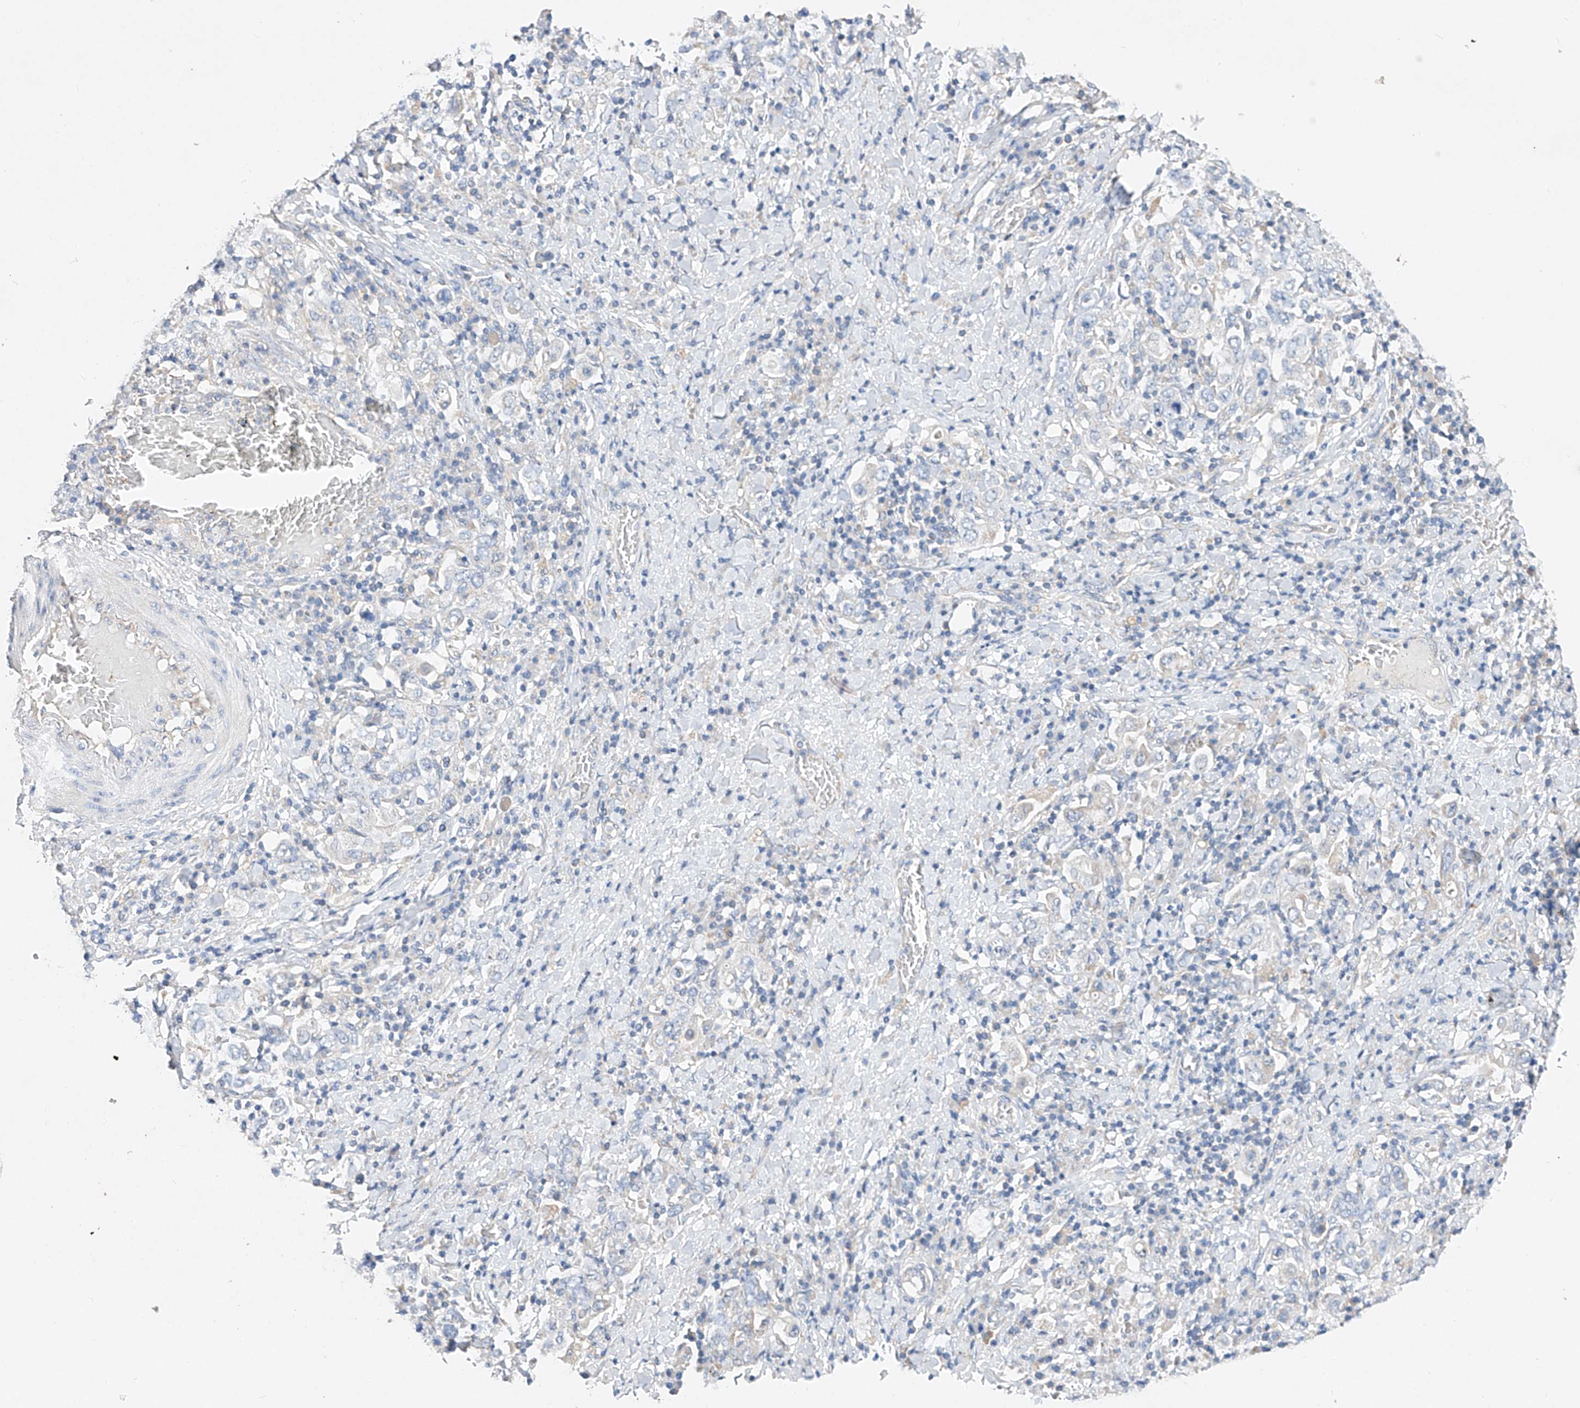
{"staining": {"intensity": "negative", "quantity": "none", "location": "none"}, "tissue": "stomach cancer", "cell_type": "Tumor cells", "image_type": "cancer", "snomed": [{"axis": "morphology", "description": "Adenocarcinoma, NOS"}, {"axis": "topography", "description": "Stomach, upper"}], "caption": "IHC histopathology image of neoplastic tissue: stomach adenocarcinoma stained with DAB reveals no significant protein staining in tumor cells.", "gene": "AMD1", "patient": {"sex": "male", "age": 62}}